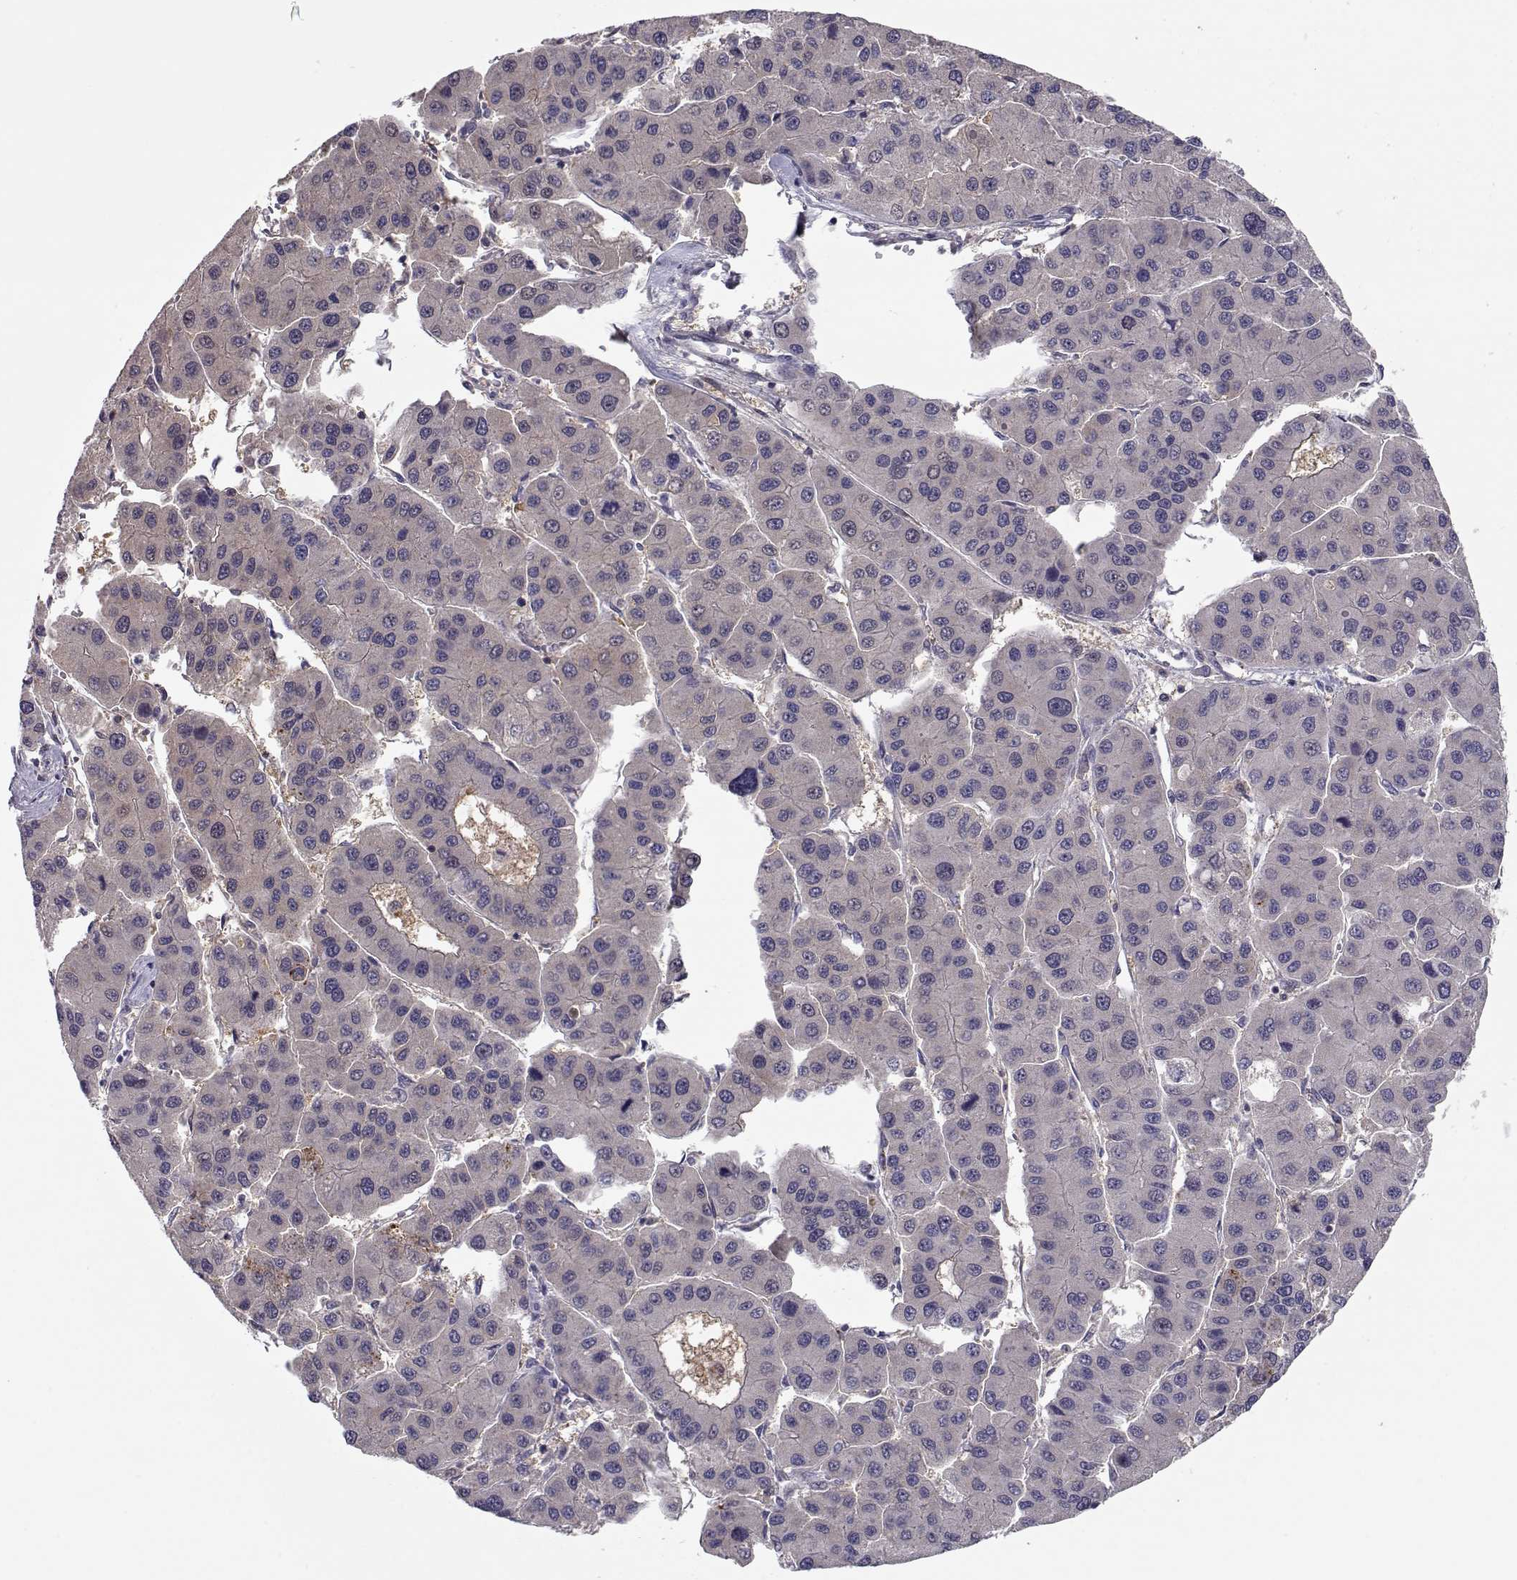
{"staining": {"intensity": "negative", "quantity": "none", "location": "none"}, "tissue": "liver cancer", "cell_type": "Tumor cells", "image_type": "cancer", "snomed": [{"axis": "morphology", "description": "Carcinoma, Hepatocellular, NOS"}, {"axis": "topography", "description": "Liver"}], "caption": "This is a micrograph of immunohistochemistry (IHC) staining of liver cancer, which shows no expression in tumor cells.", "gene": "NPVF", "patient": {"sex": "male", "age": 73}}